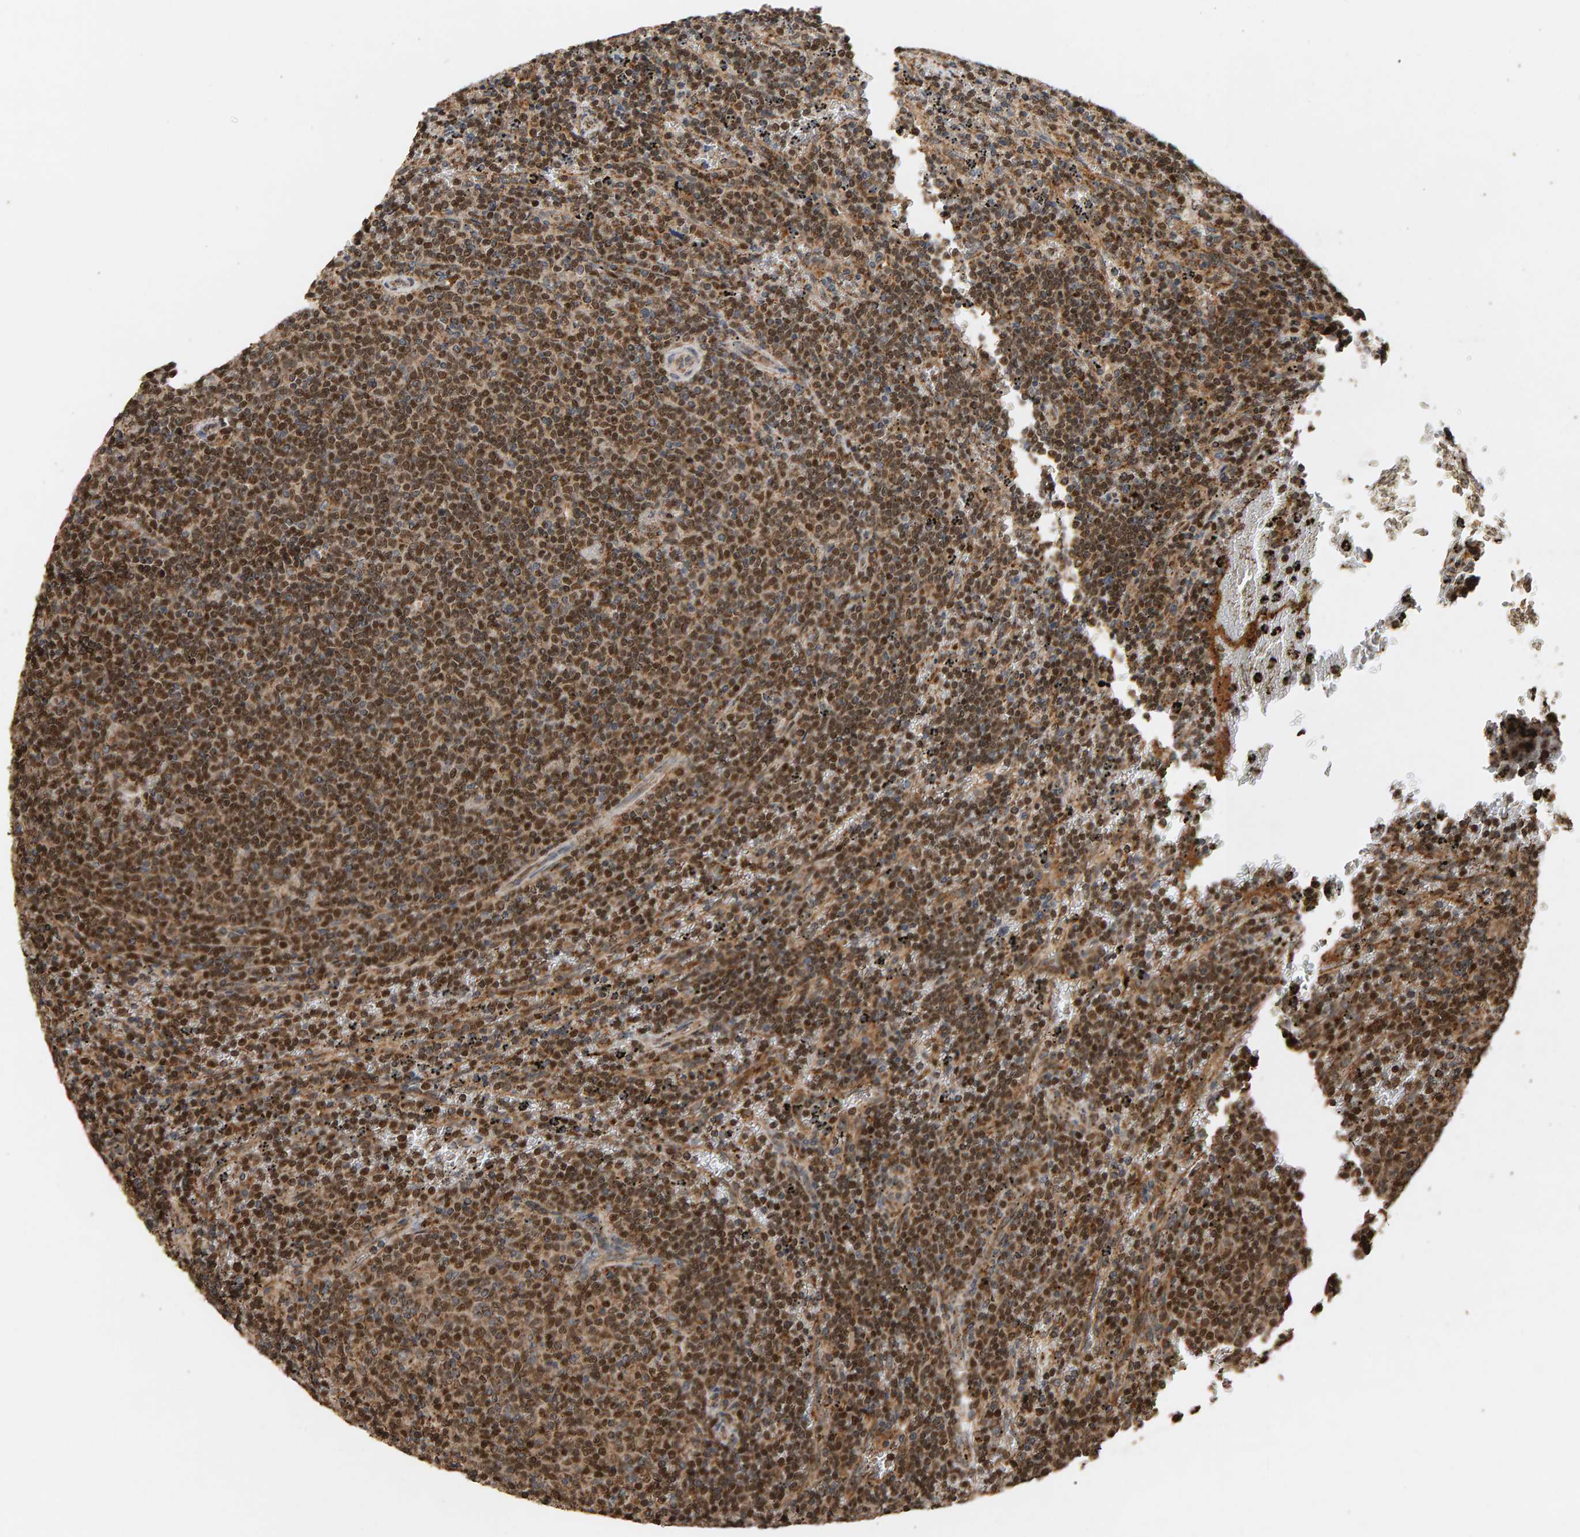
{"staining": {"intensity": "moderate", "quantity": ">75%", "location": "nuclear"}, "tissue": "lymphoma", "cell_type": "Tumor cells", "image_type": "cancer", "snomed": [{"axis": "morphology", "description": "Malignant lymphoma, non-Hodgkin's type, Low grade"}, {"axis": "topography", "description": "Spleen"}], "caption": "A photomicrograph of human lymphoma stained for a protein displays moderate nuclear brown staining in tumor cells.", "gene": "GSTK1", "patient": {"sex": "female", "age": 50}}